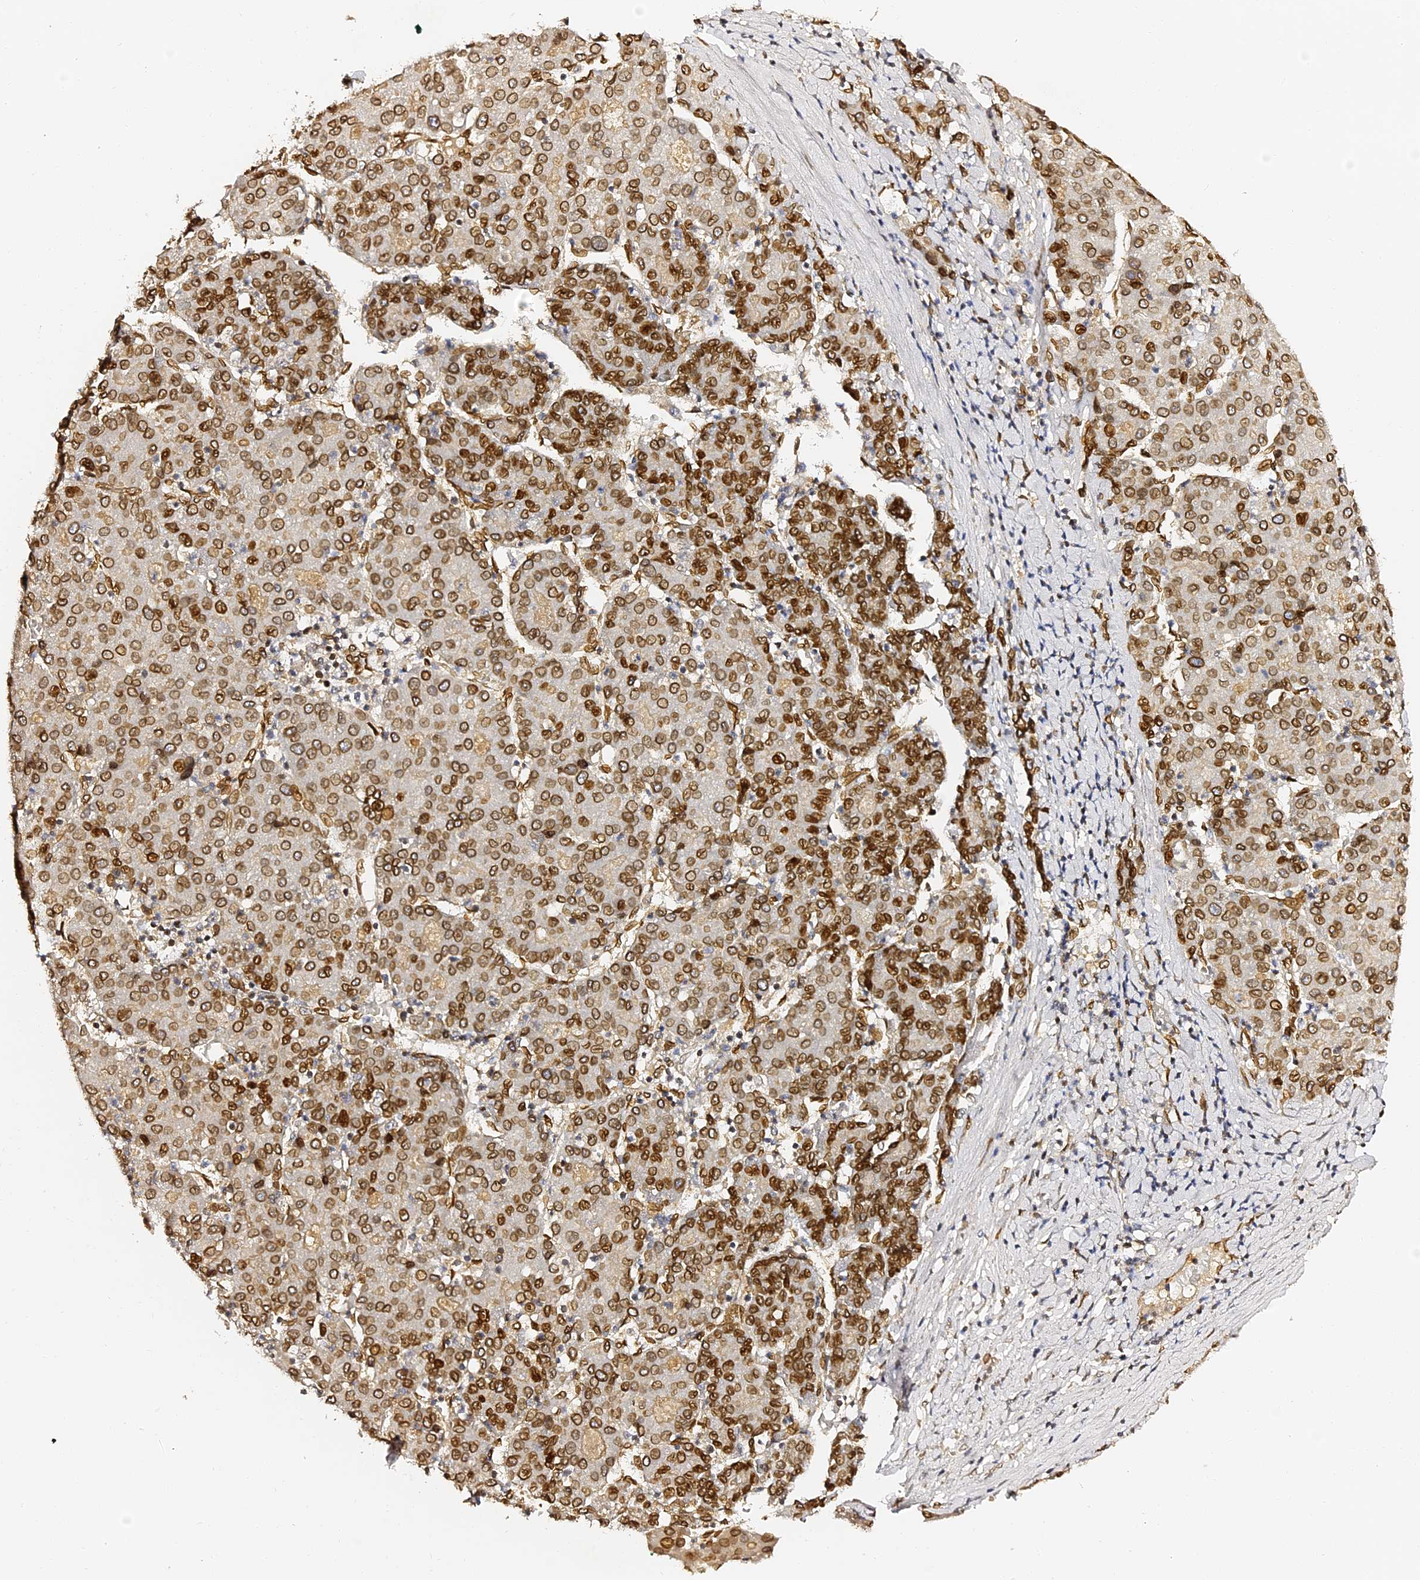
{"staining": {"intensity": "strong", "quantity": ">75%", "location": "cytoplasmic/membranous,nuclear"}, "tissue": "liver cancer", "cell_type": "Tumor cells", "image_type": "cancer", "snomed": [{"axis": "morphology", "description": "Carcinoma, Hepatocellular, NOS"}, {"axis": "topography", "description": "Liver"}], "caption": "A photomicrograph of human liver hepatocellular carcinoma stained for a protein displays strong cytoplasmic/membranous and nuclear brown staining in tumor cells.", "gene": "ANAPC5", "patient": {"sex": "male", "age": 65}}